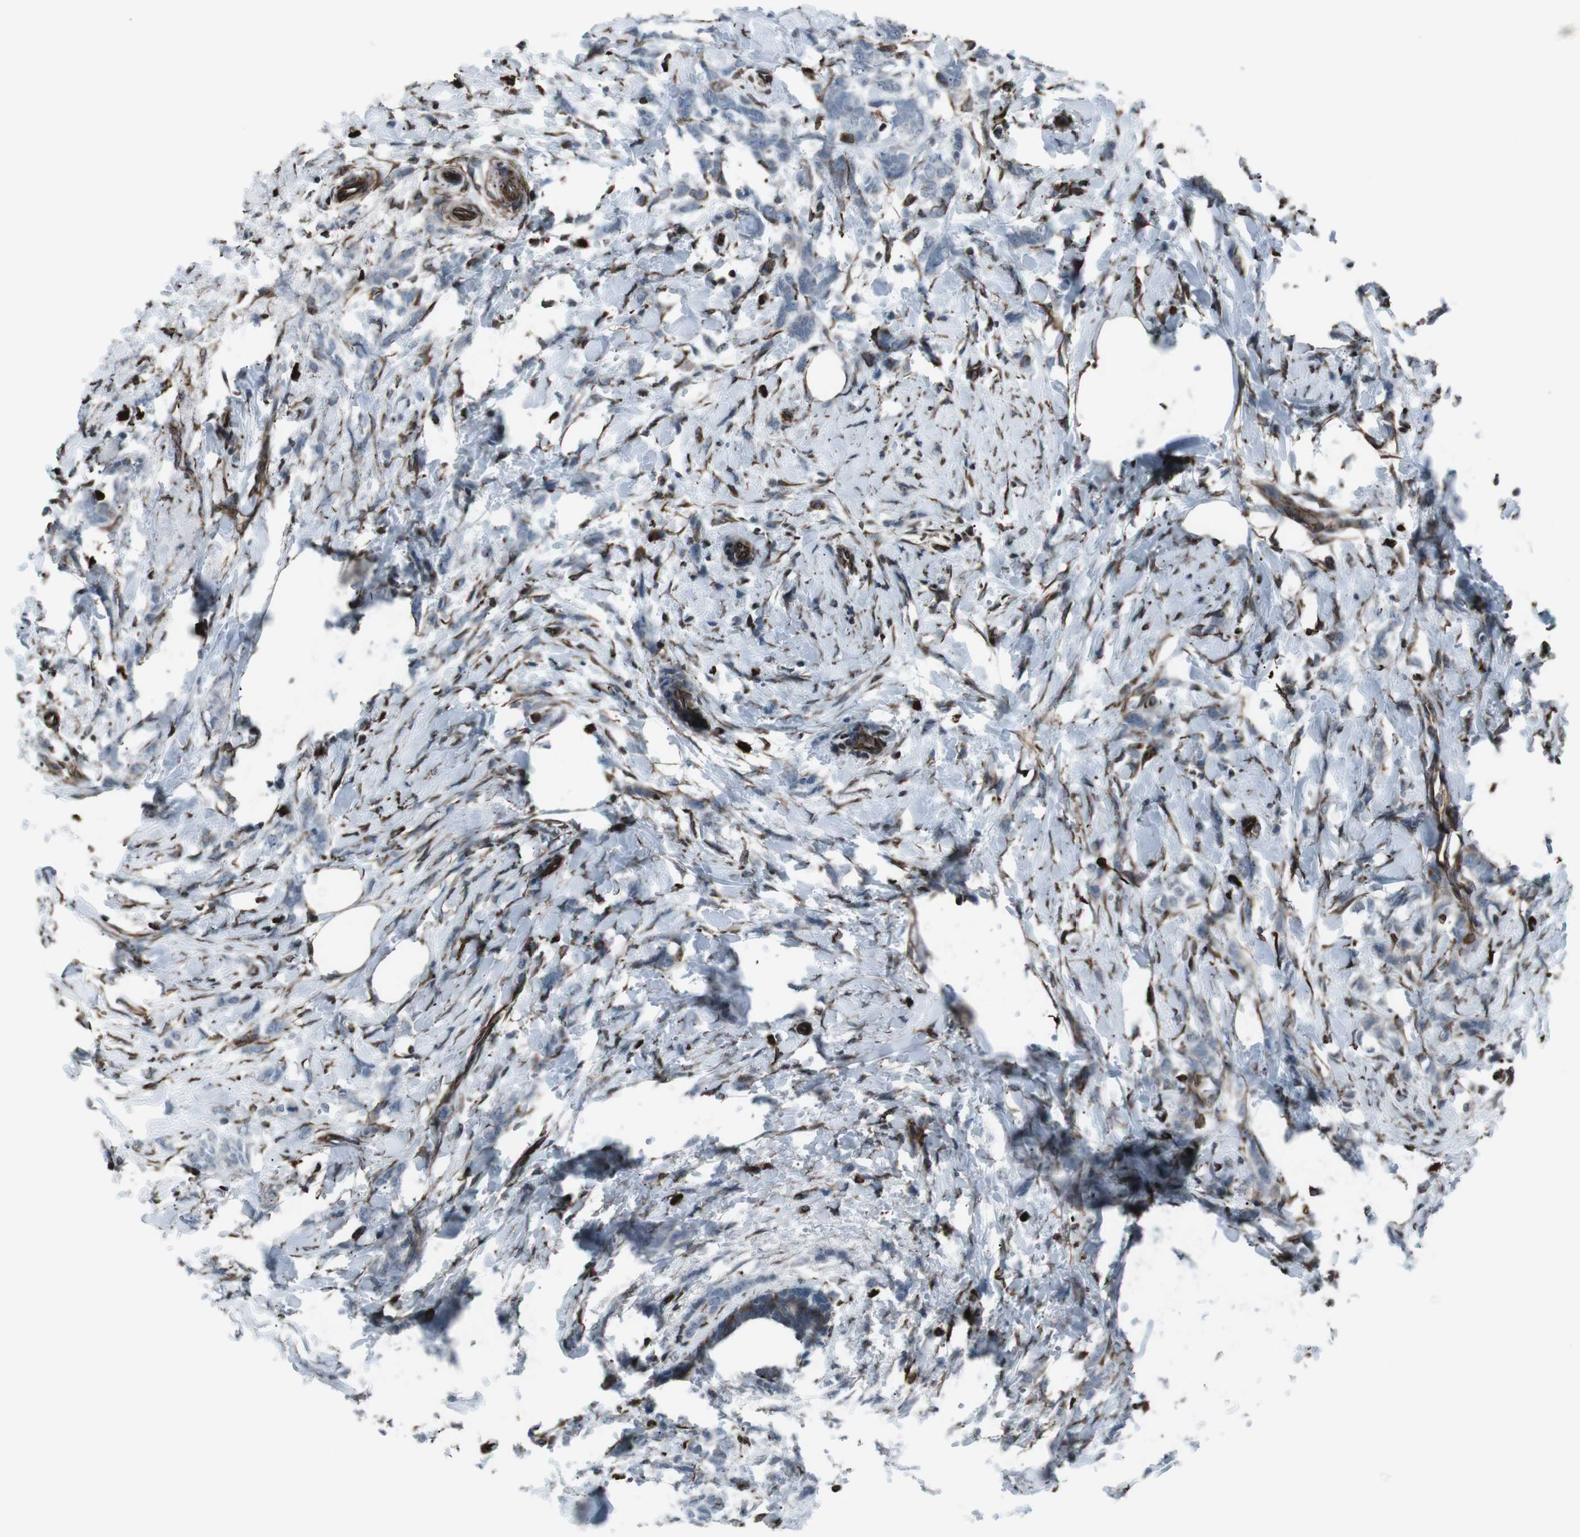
{"staining": {"intensity": "negative", "quantity": "none", "location": "none"}, "tissue": "breast cancer", "cell_type": "Tumor cells", "image_type": "cancer", "snomed": [{"axis": "morphology", "description": "Lobular carcinoma, in situ"}, {"axis": "morphology", "description": "Lobular carcinoma"}, {"axis": "topography", "description": "Breast"}], "caption": "Tumor cells are negative for brown protein staining in breast lobular carcinoma in situ. (Stains: DAB (3,3'-diaminobenzidine) immunohistochemistry with hematoxylin counter stain, Microscopy: brightfield microscopy at high magnification).", "gene": "TMEM141", "patient": {"sex": "female", "age": 41}}